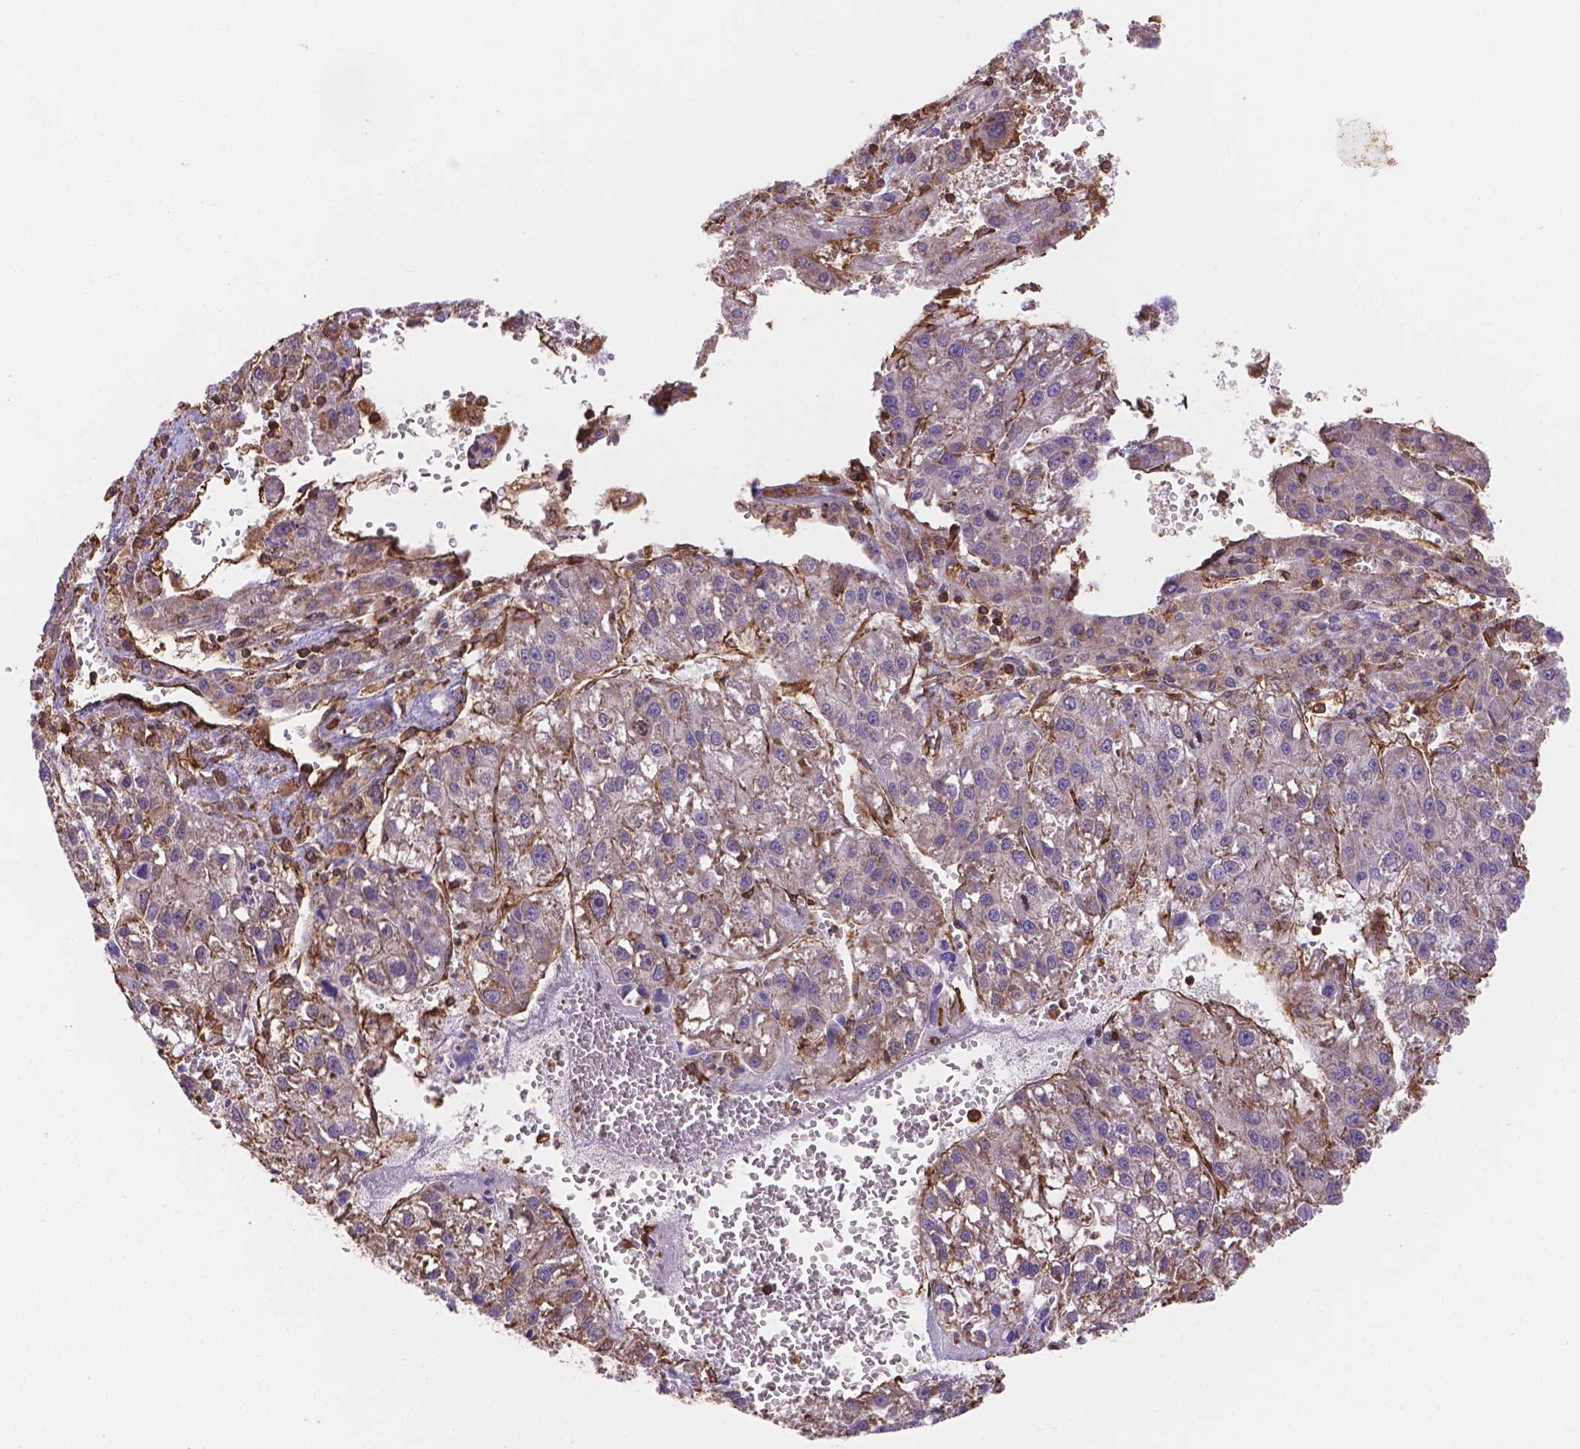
{"staining": {"intensity": "weak", "quantity": "<25%", "location": "cytoplasmic/membranous"}, "tissue": "liver cancer", "cell_type": "Tumor cells", "image_type": "cancer", "snomed": [{"axis": "morphology", "description": "Carcinoma, Hepatocellular, NOS"}, {"axis": "topography", "description": "Liver"}], "caption": "Immunohistochemical staining of liver cancer reveals no significant staining in tumor cells.", "gene": "DMWD", "patient": {"sex": "female", "age": 70}}